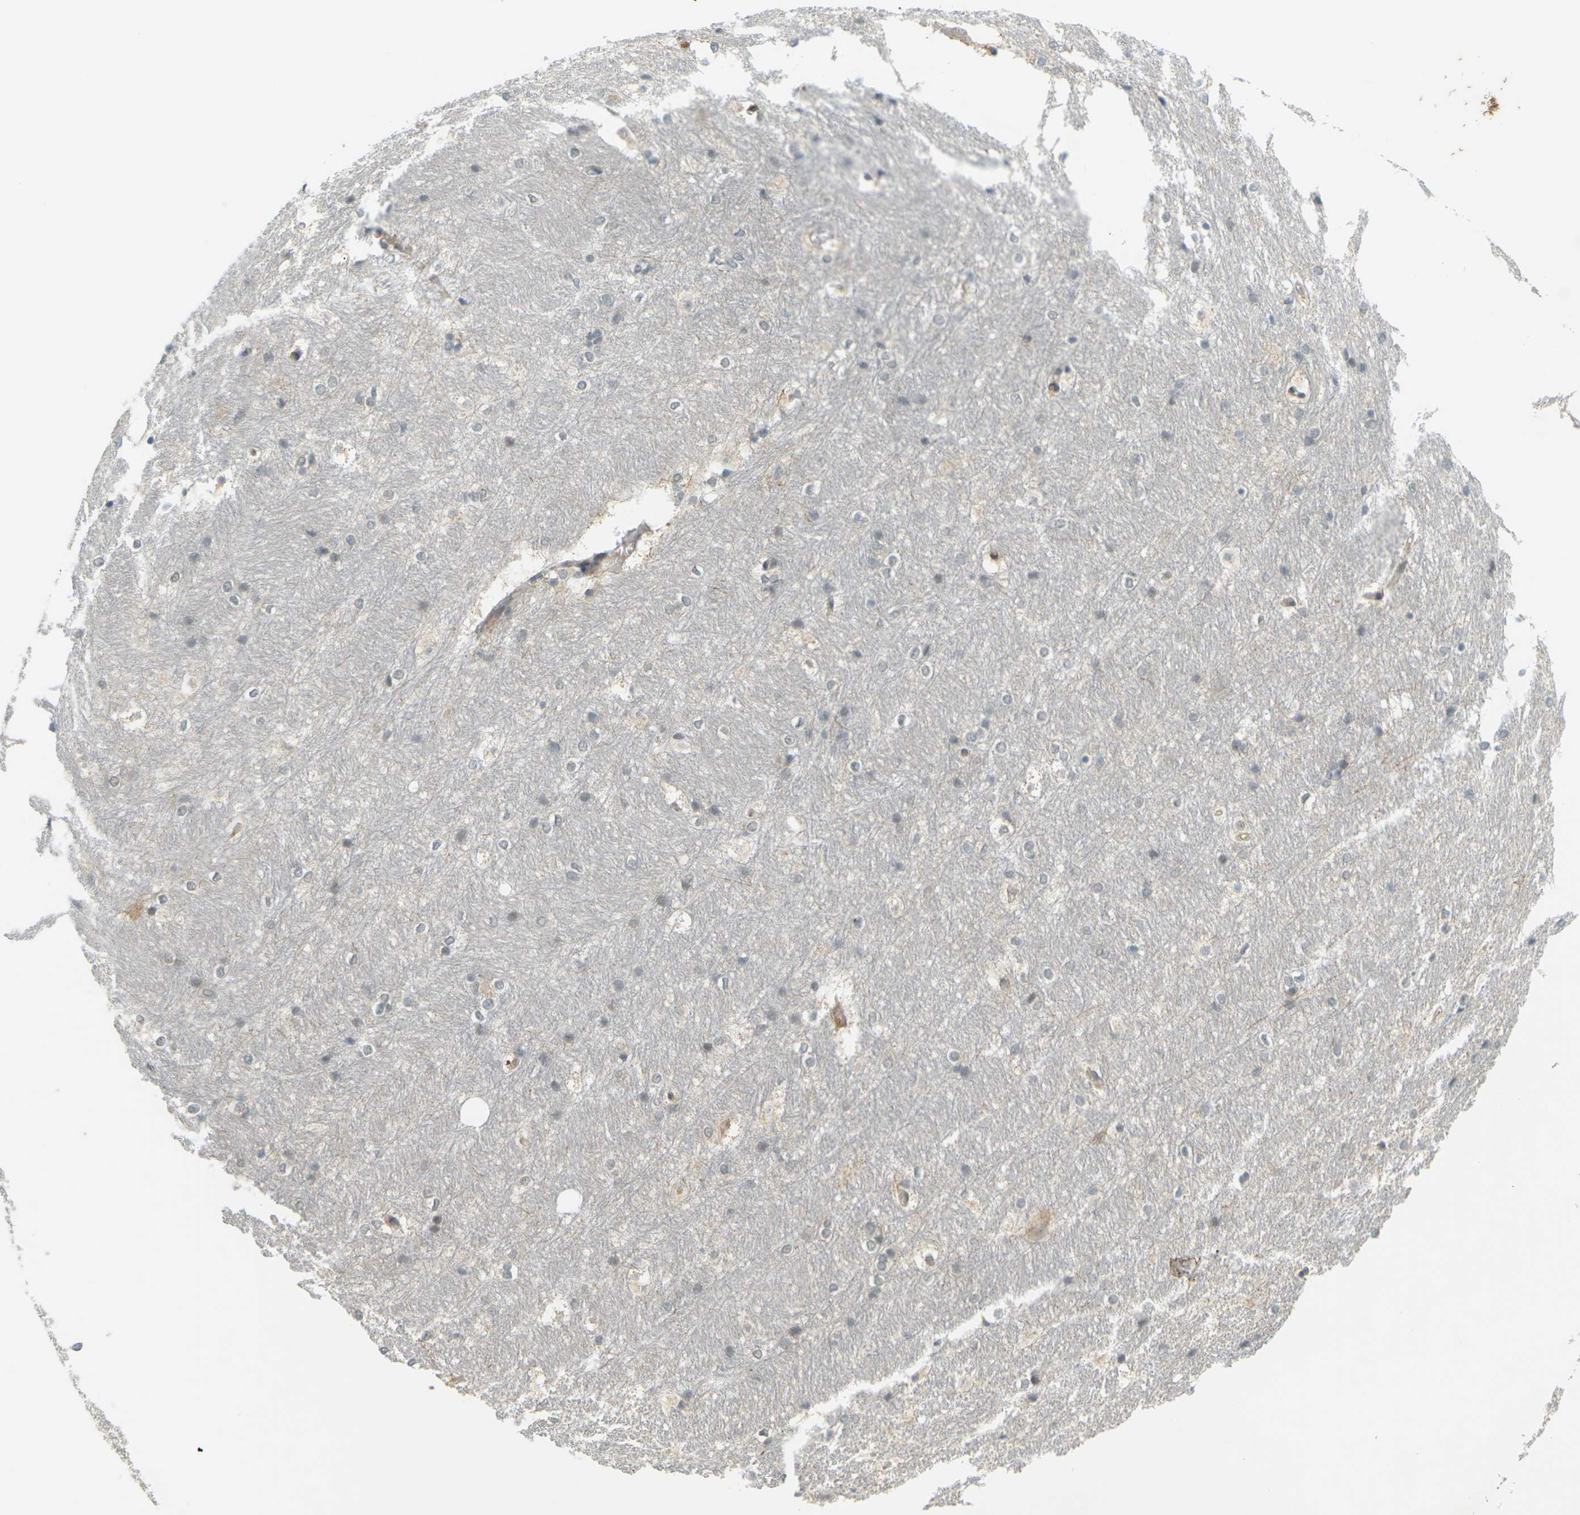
{"staining": {"intensity": "negative", "quantity": "none", "location": "none"}, "tissue": "hippocampus", "cell_type": "Glial cells", "image_type": "normal", "snomed": [{"axis": "morphology", "description": "Normal tissue, NOS"}, {"axis": "topography", "description": "Hippocampus"}], "caption": "Image shows no protein positivity in glial cells of normal hippocampus. Brightfield microscopy of immunohistochemistry (IHC) stained with DAB (brown) and hematoxylin (blue), captured at high magnification.", "gene": "SOCS6", "patient": {"sex": "female", "age": 19}}